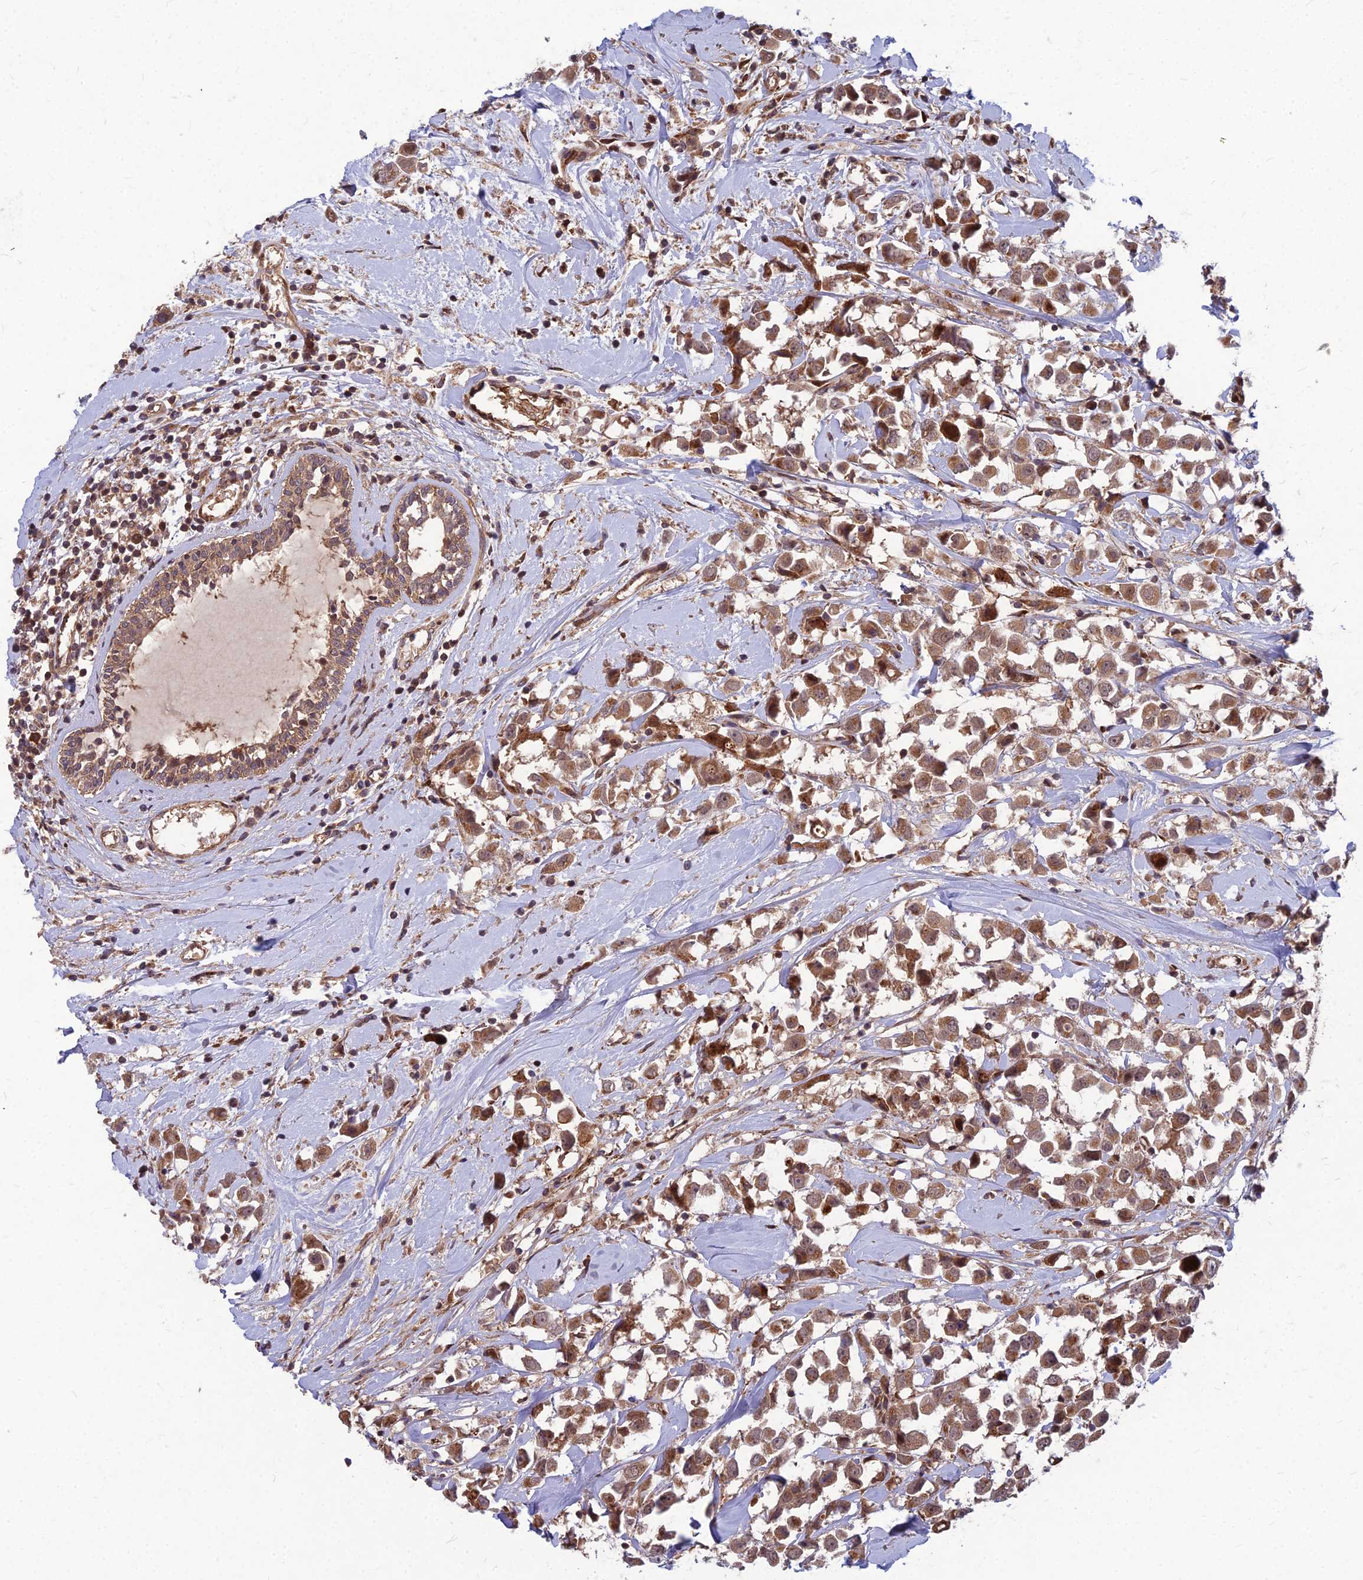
{"staining": {"intensity": "moderate", "quantity": ">75%", "location": "cytoplasmic/membranous"}, "tissue": "breast cancer", "cell_type": "Tumor cells", "image_type": "cancer", "snomed": [{"axis": "morphology", "description": "Duct carcinoma"}, {"axis": "topography", "description": "Breast"}], "caption": "Immunohistochemical staining of human invasive ductal carcinoma (breast) reveals moderate cytoplasmic/membranous protein staining in approximately >75% of tumor cells.", "gene": "MFSD8", "patient": {"sex": "female", "age": 61}}